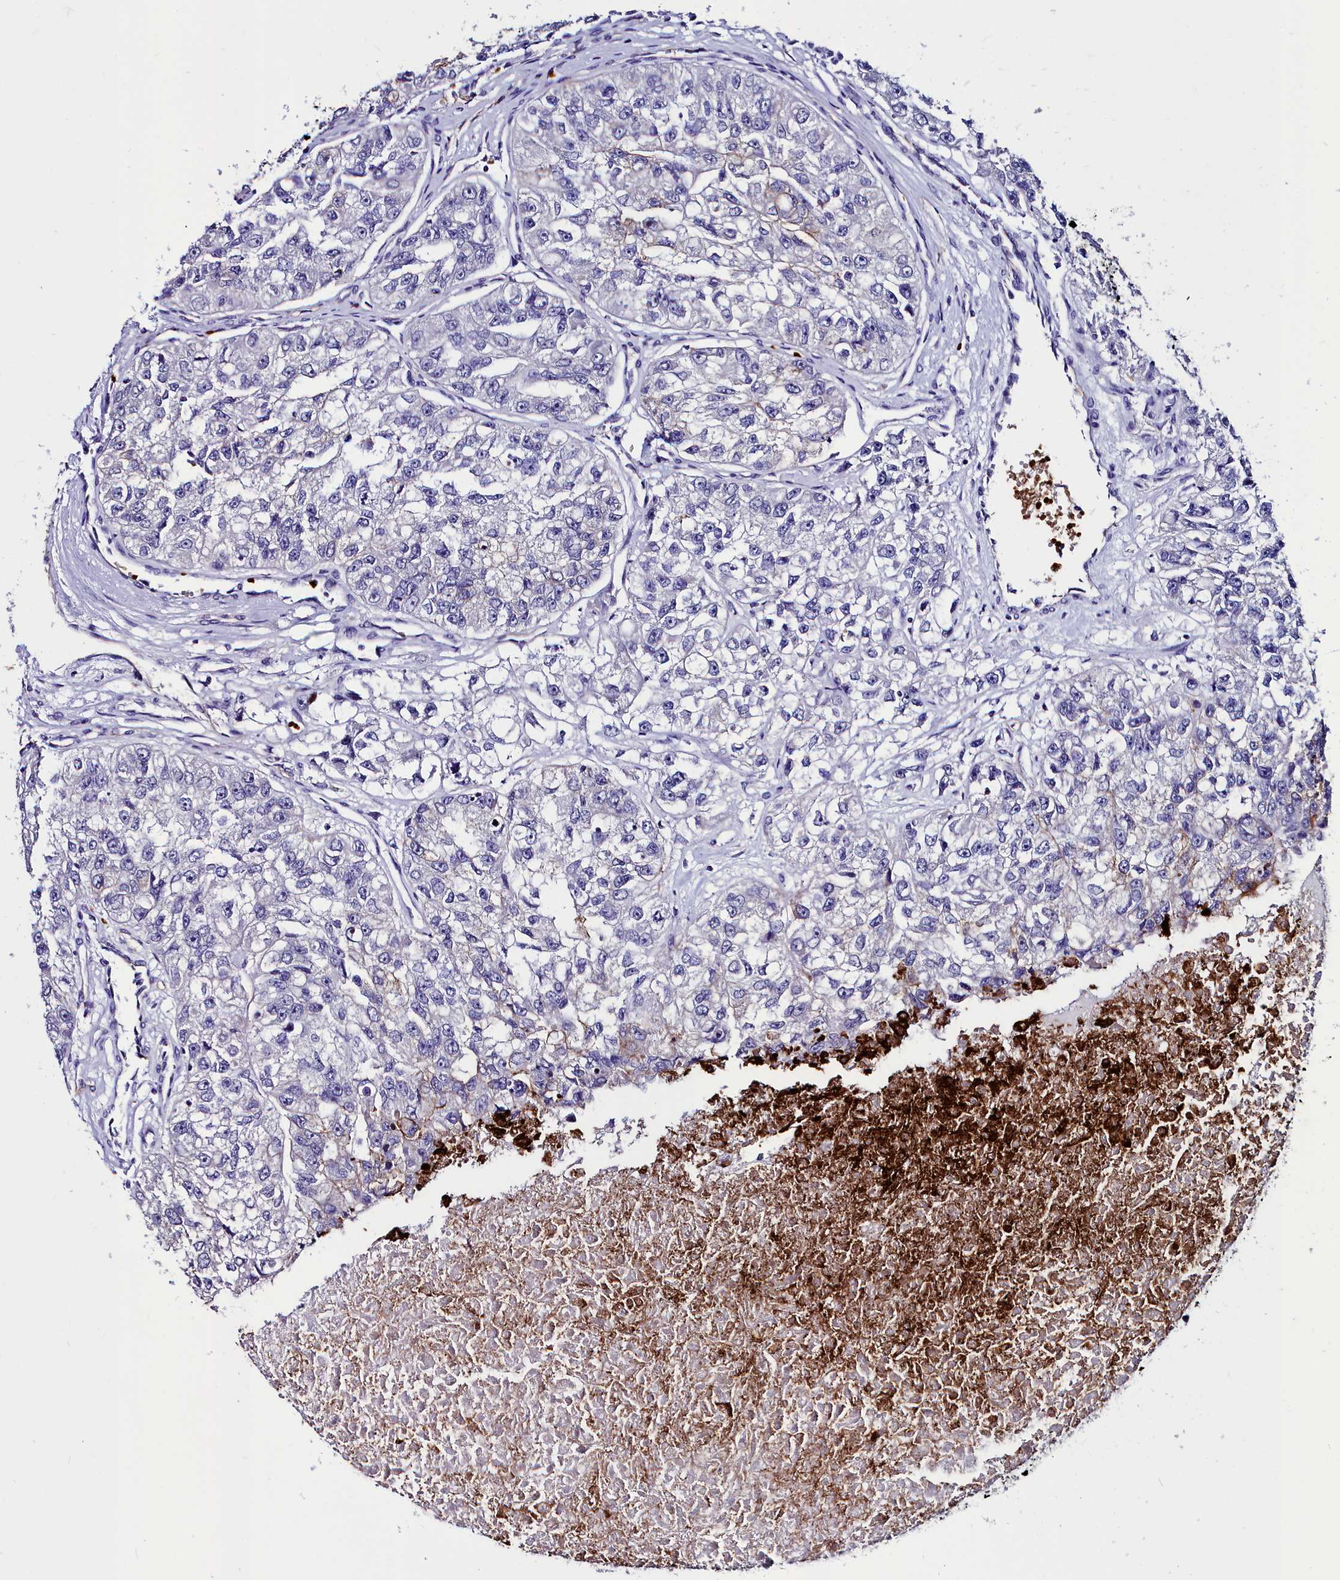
{"staining": {"intensity": "negative", "quantity": "none", "location": "none"}, "tissue": "renal cancer", "cell_type": "Tumor cells", "image_type": "cancer", "snomed": [{"axis": "morphology", "description": "Adenocarcinoma, NOS"}, {"axis": "topography", "description": "Kidney"}], "caption": "The image demonstrates no staining of tumor cells in adenocarcinoma (renal).", "gene": "CYP4F11", "patient": {"sex": "male", "age": 63}}